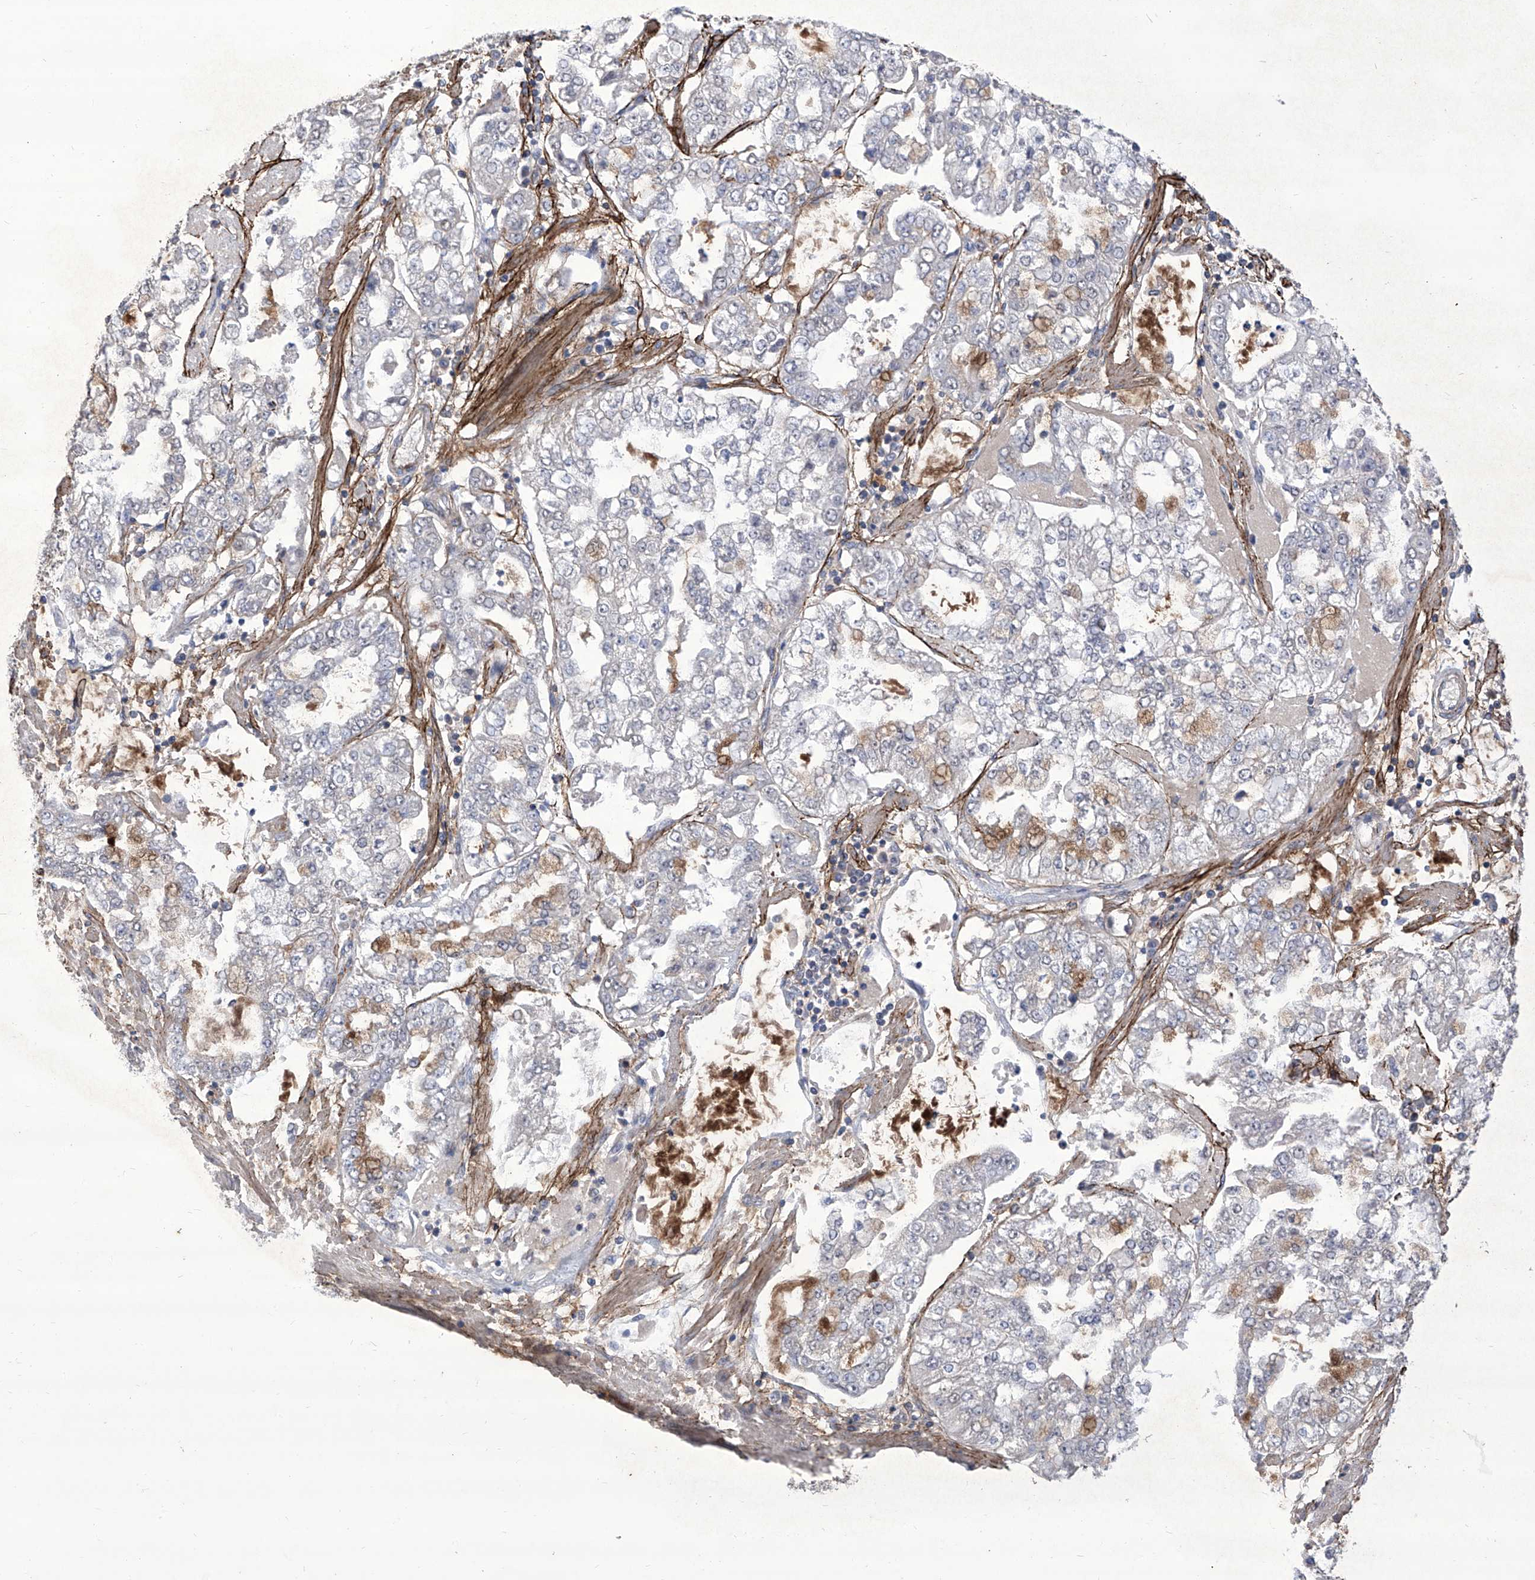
{"staining": {"intensity": "negative", "quantity": "none", "location": "none"}, "tissue": "stomach cancer", "cell_type": "Tumor cells", "image_type": "cancer", "snomed": [{"axis": "morphology", "description": "Adenocarcinoma, NOS"}, {"axis": "topography", "description": "Stomach"}], "caption": "High power microscopy micrograph of an immunohistochemistry (IHC) histopathology image of adenocarcinoma (stomach), revealing no significant expression in tumor cells.", "gene": "TXNIP", "patient": {"sex": "male", "age": 76}}